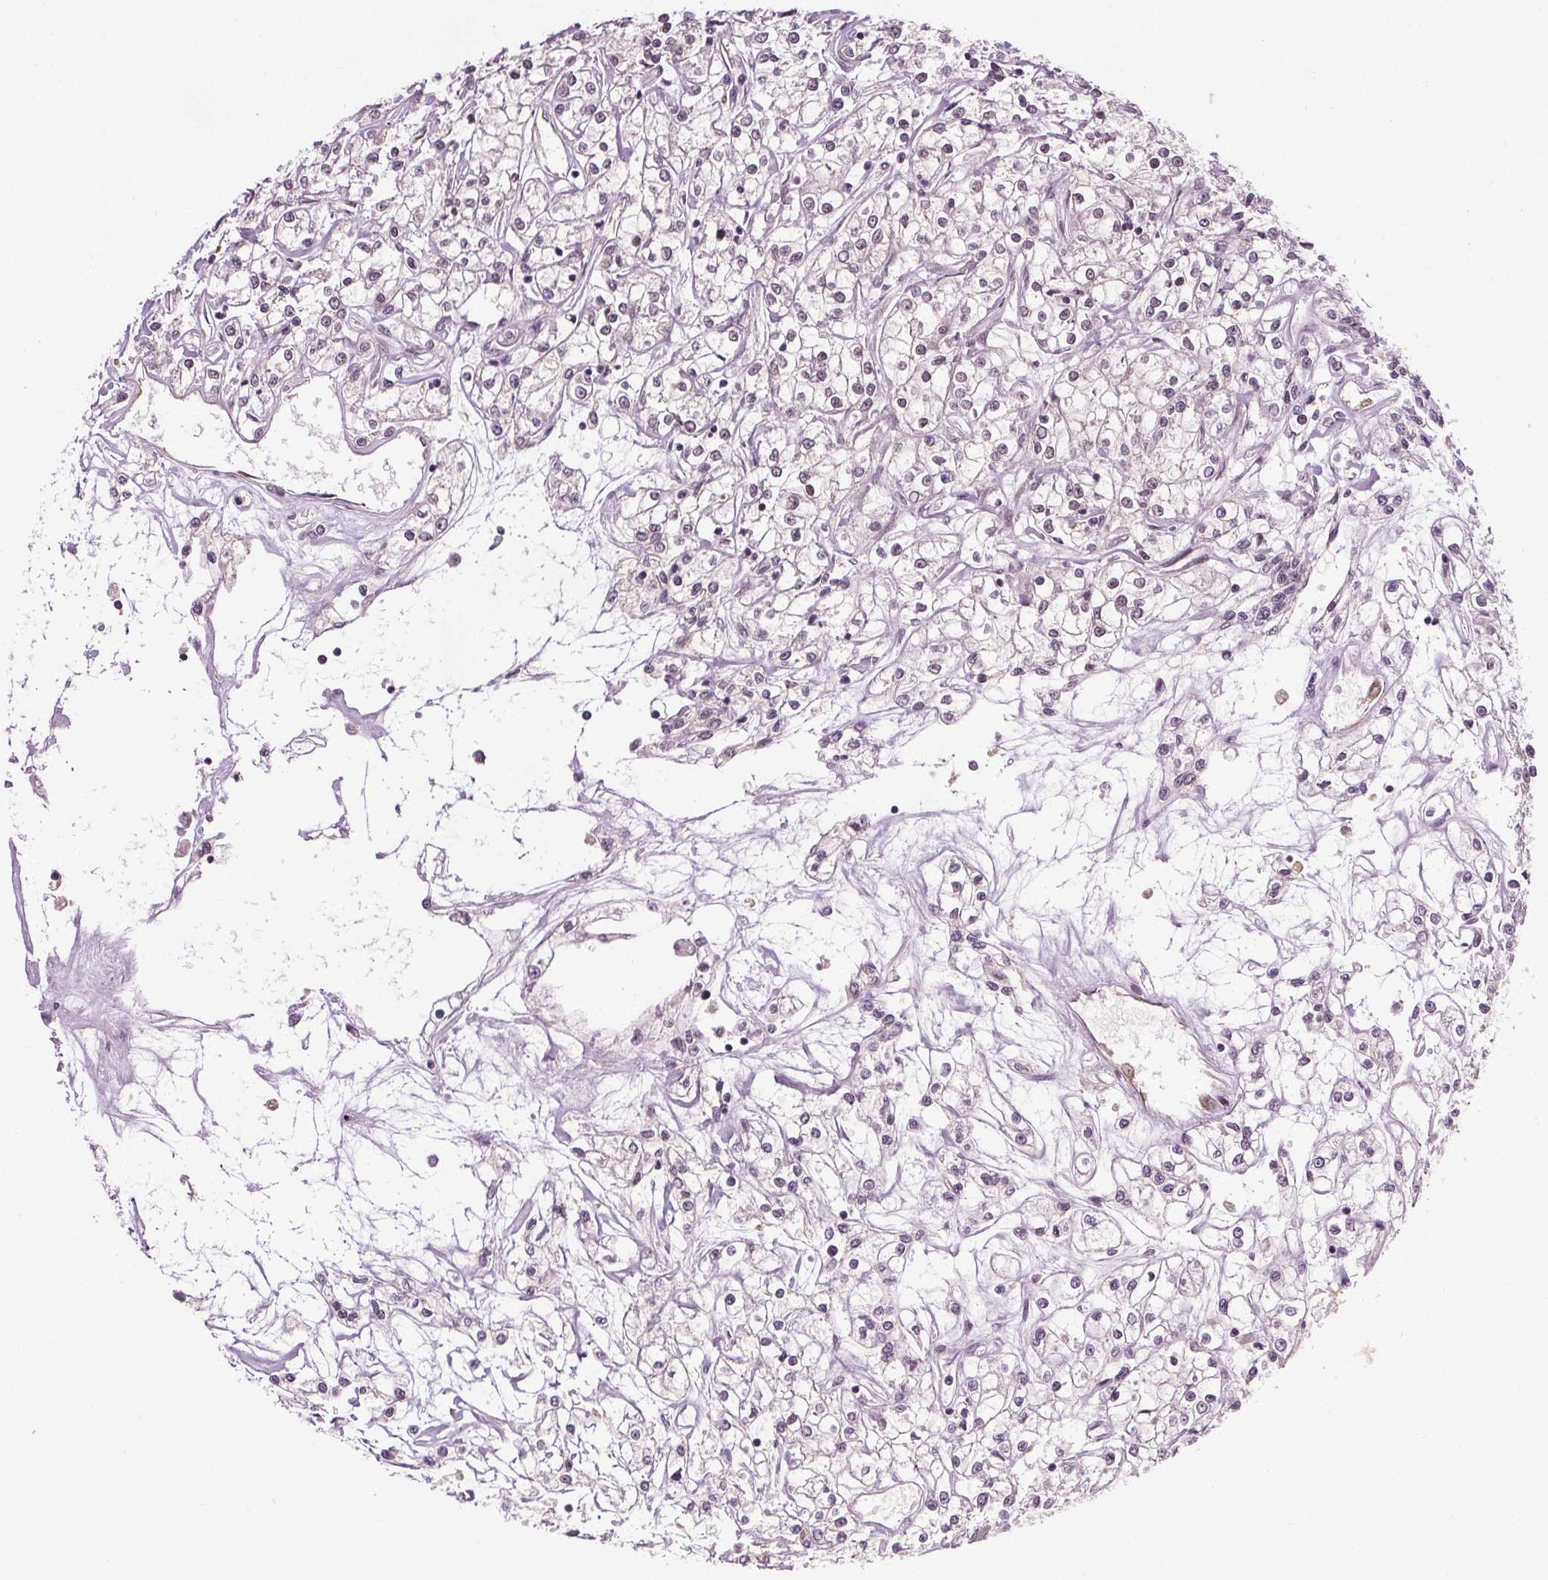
{"staining": {"intensity": "negative", "quantity": "none", "location": "none"}, "tissue": "renal cancer", "cell_type": "Tumor cells", "image_type": "cancer", "snomed": [{"axis": "morphology", "description": "Adenocarcinoma, NOS"}, {"axis": "topography", "description": "Kidney"}], "caption": "Adenocarcinoma (renal) was stained to show a protein in brown. There is no significant expression in tumor cells.", "gene": "MED6", "patient": {"sex": "female", "age": 59}}